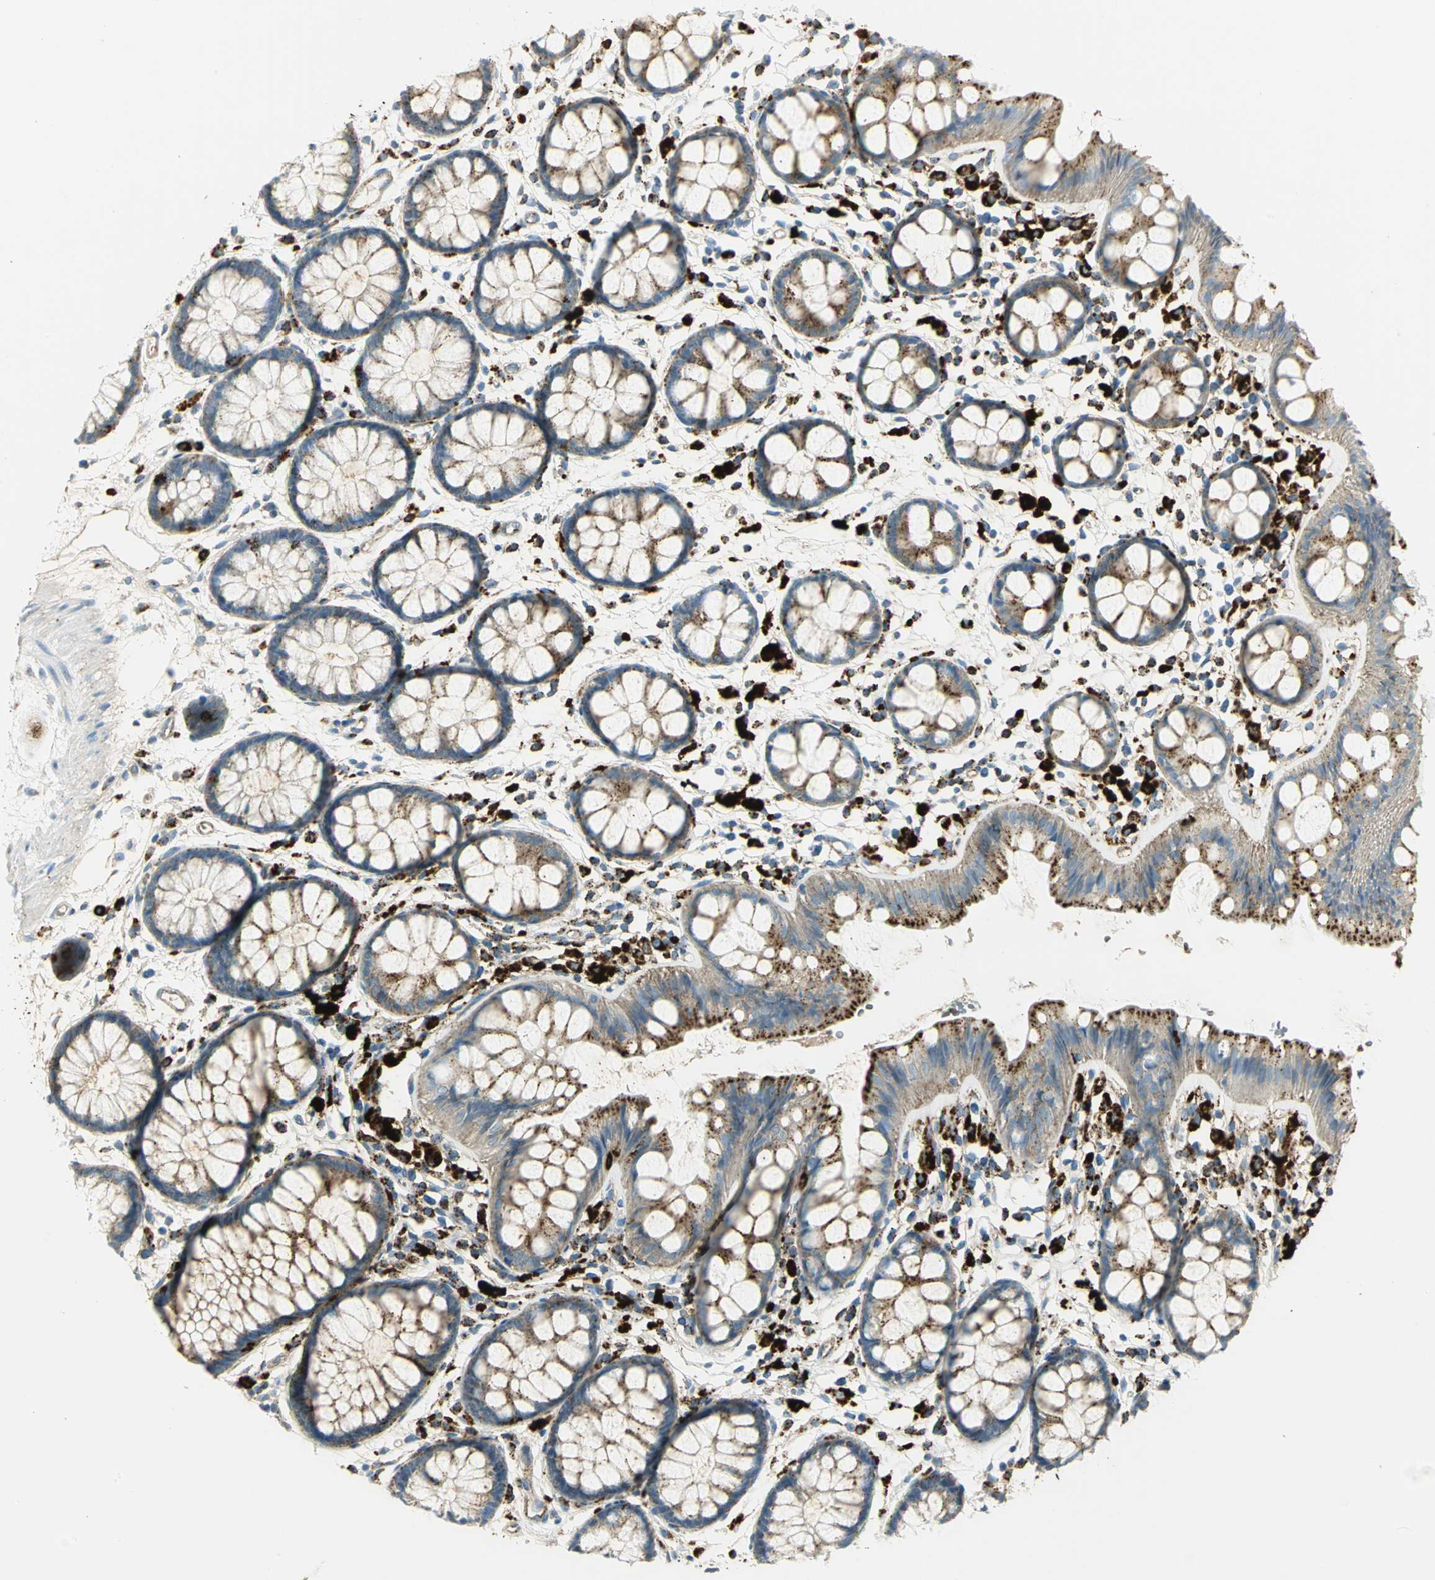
{"staining": {"intensity": "strong", "quantity": ">75%", "location": "cytoplasmic/membranous"}, "tissue": "rectum", "cell_type": "Glandular cells", "image_type": "normal", "snomed": [{"axis": "morphology", "description": "Normal tissue, NOS"}, {"axis": "topography", "description": "Rectum"}], "caption": "Protein expression analysis of normal rectum shows strong cytoplasmic/membranous staining in approximately >75% of glandular cells.", "gene": "ARSA", "patient": {"sex": "female", "age": 66}}